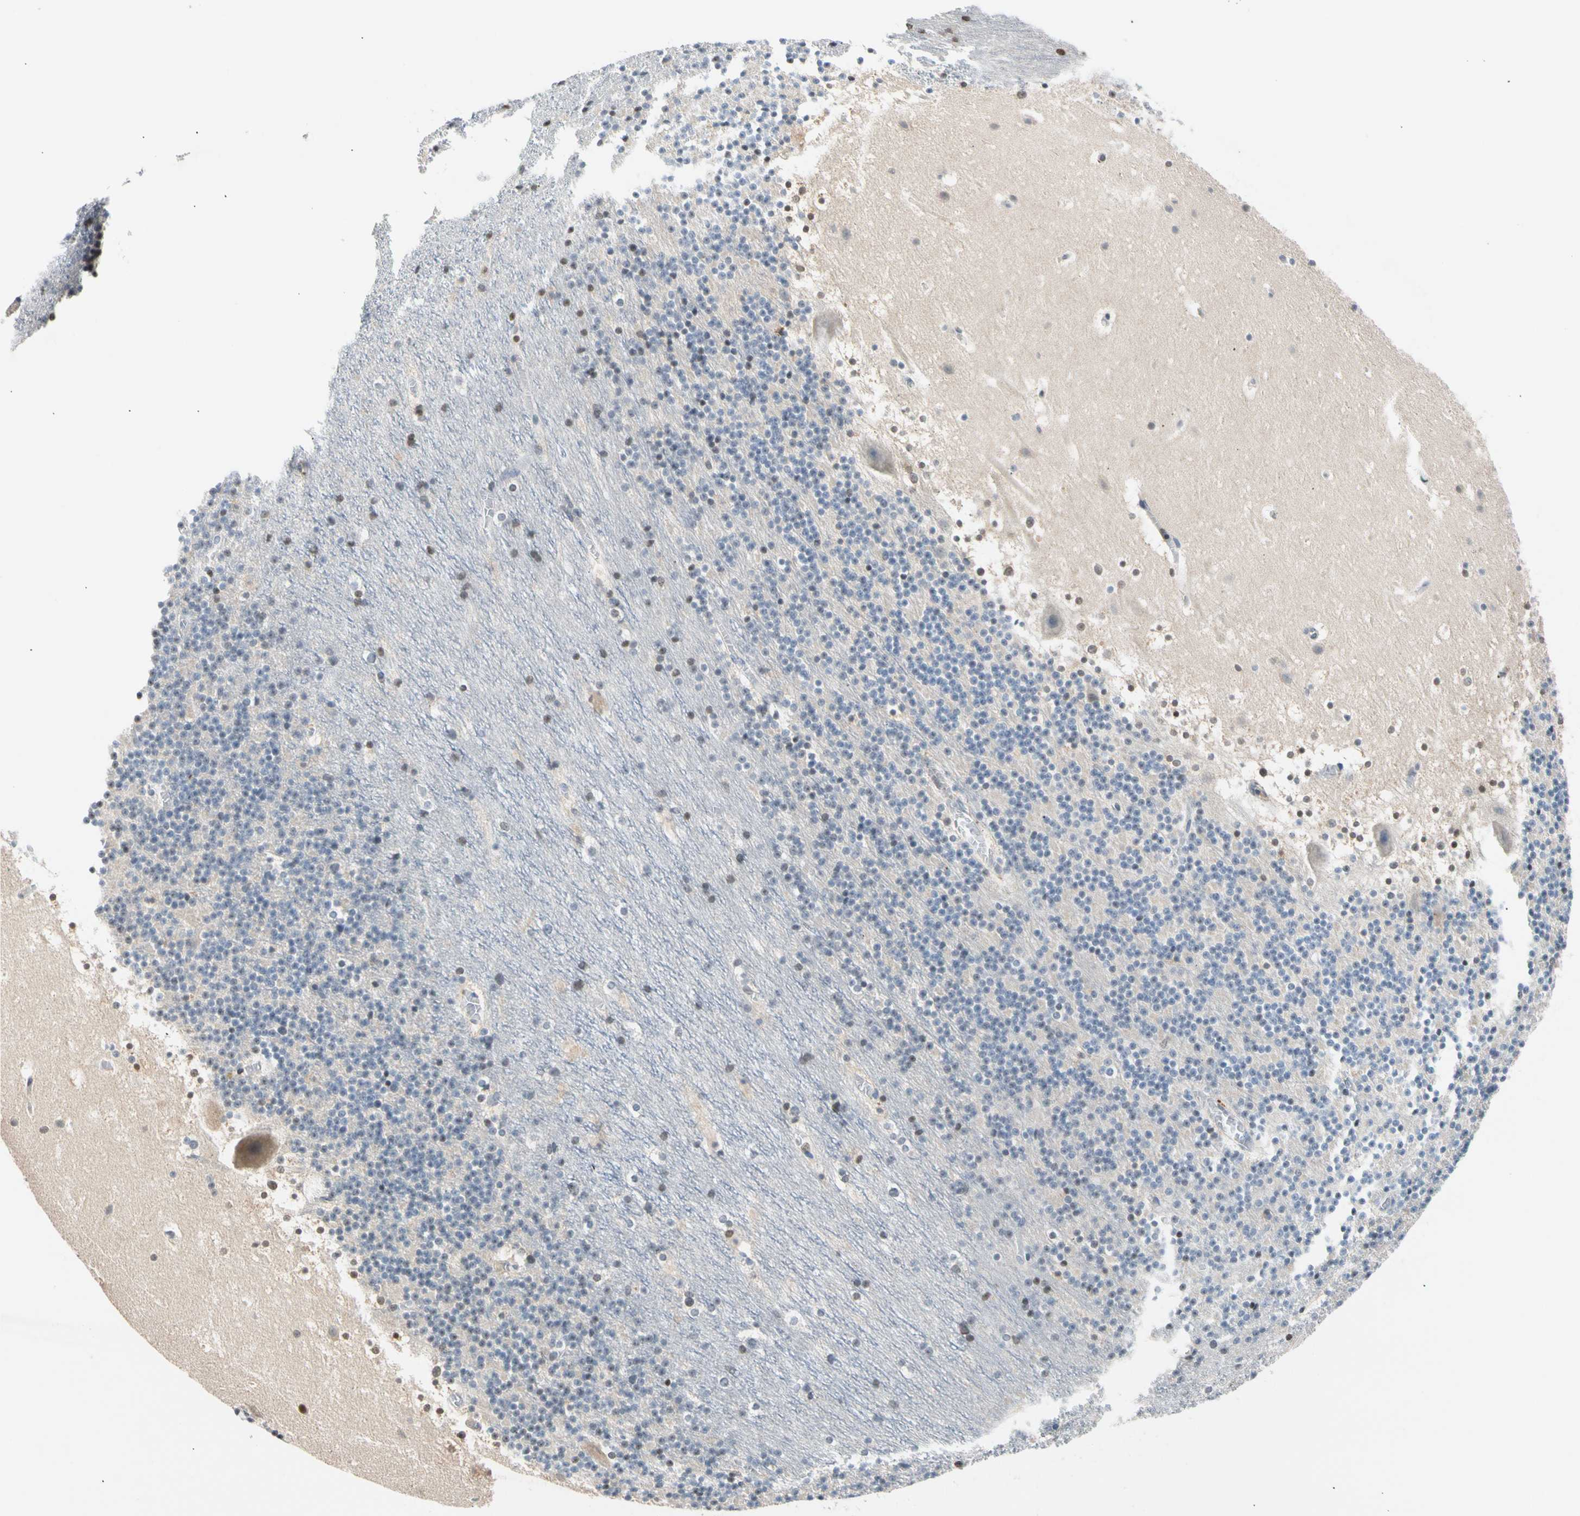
{"staining": {"intensity": "negative", "quantity": "none", "location": "none"}, "tissue": "cerebellum", "cell_type": "Cells in granular layer", "image_type": "normal", "snomed": [{"axis": "morphology", "description": "Normal tissue, NOS"}, {"axis": "topography", "description": "Cerebellum"}], "caption": "Immunohistochemistry (IHC) image of unremarkable cerebellum: human cerebellum stained with DAB exhibits no significant protein expression in cells in granular layer.", "gene": "GPX4", "patient": {"sex": "male", "age": 45}}